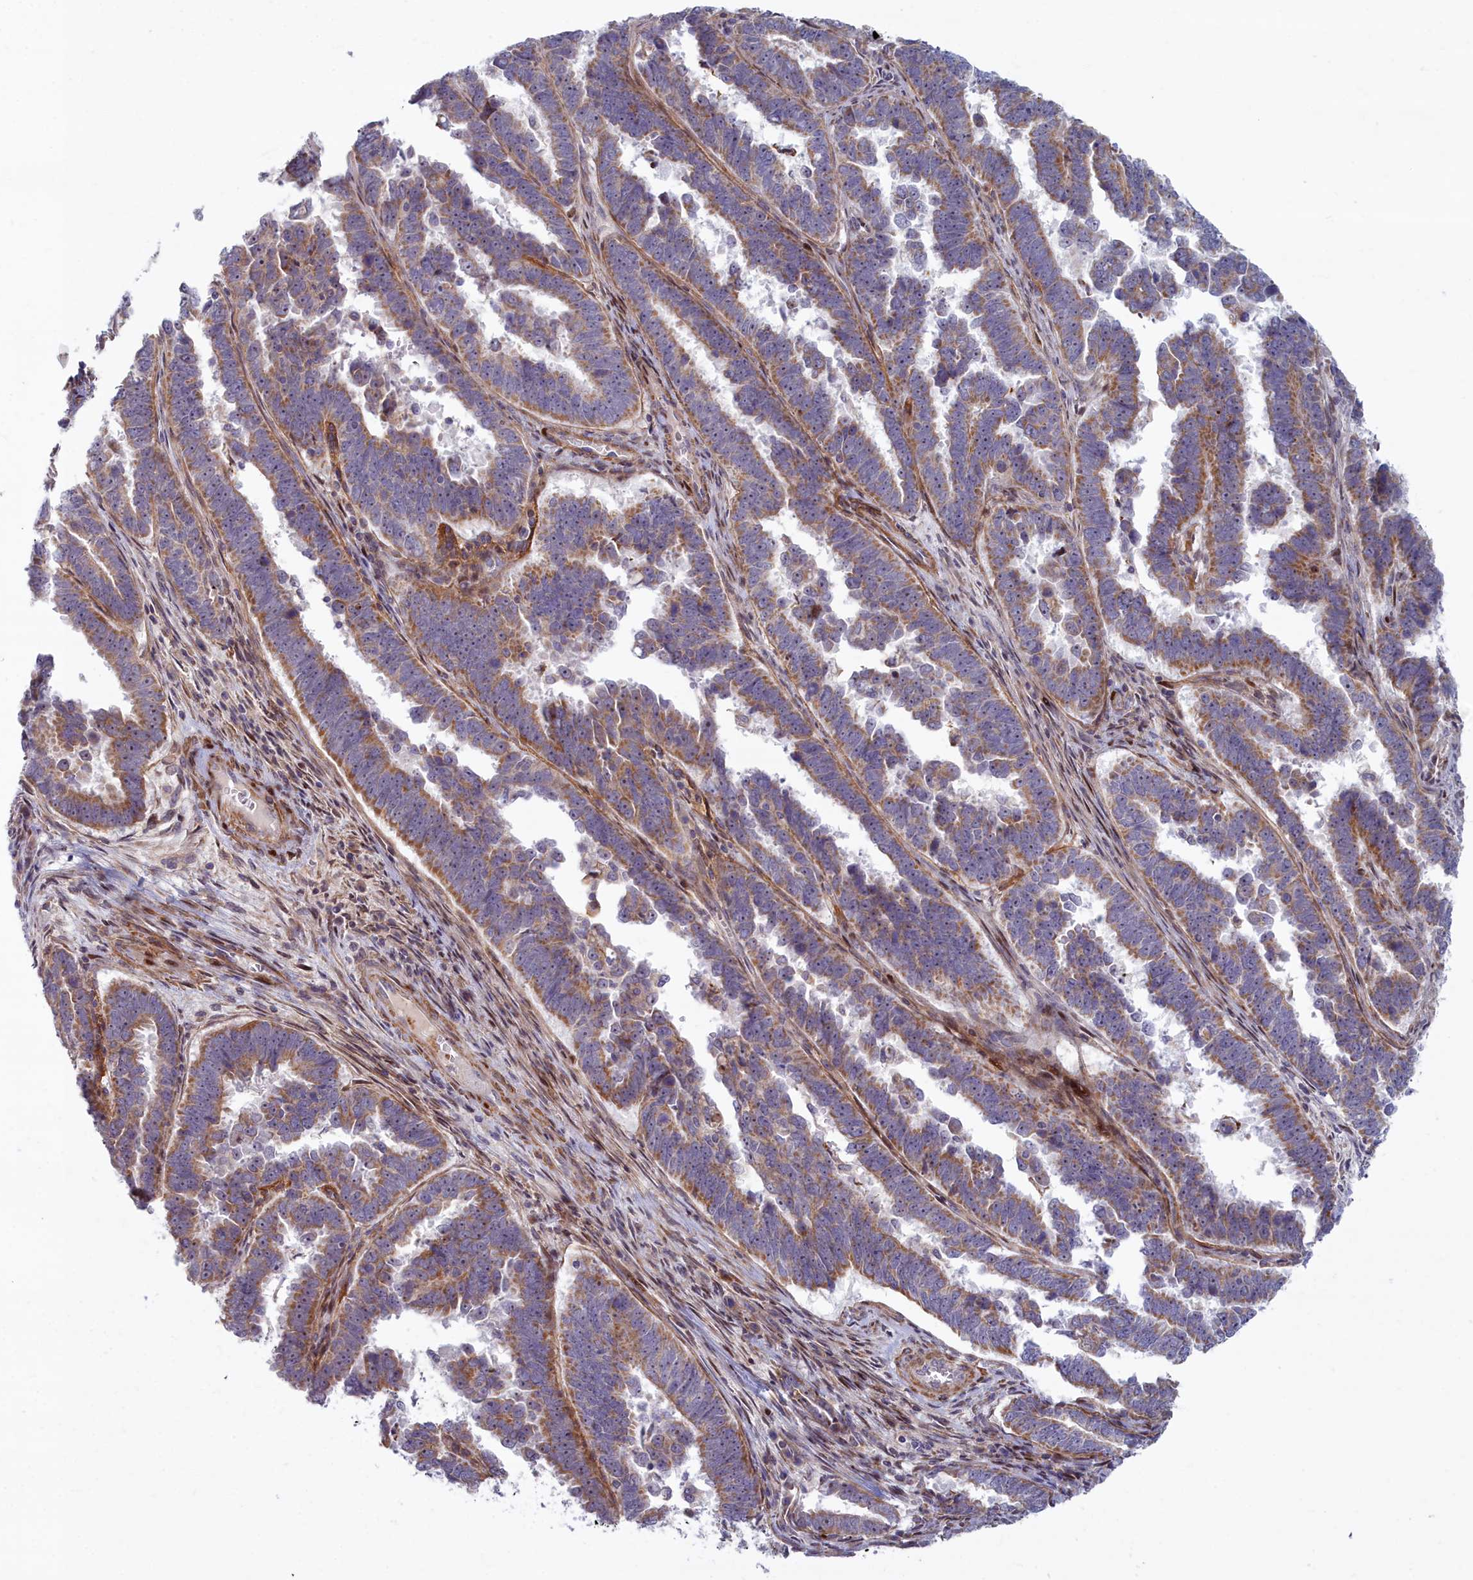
{"staining": {"intensity": "moderate", "quantity": "25%-75%", "location": "cytoplasmic/membranous"}, "tissue": "endometrial cancer", "cell_type": "Tumor cells", "image_type": "cancer", "snomed": [{"axis": "morphology", "description": "Adenocarcinoma, NOS"}, {"axis": "topography", "description": "Endometrium"}], "caption": "Immunohistochemistry image of endometrial adenocarcinoma stained for a protein (brown), which reveals medium levels of moderate cytoplasmic/membranous expression in approximately 25%-75% of tumor cells.", "gene": "C15orf40", "patient": {"sex": "female", "age": 75}}